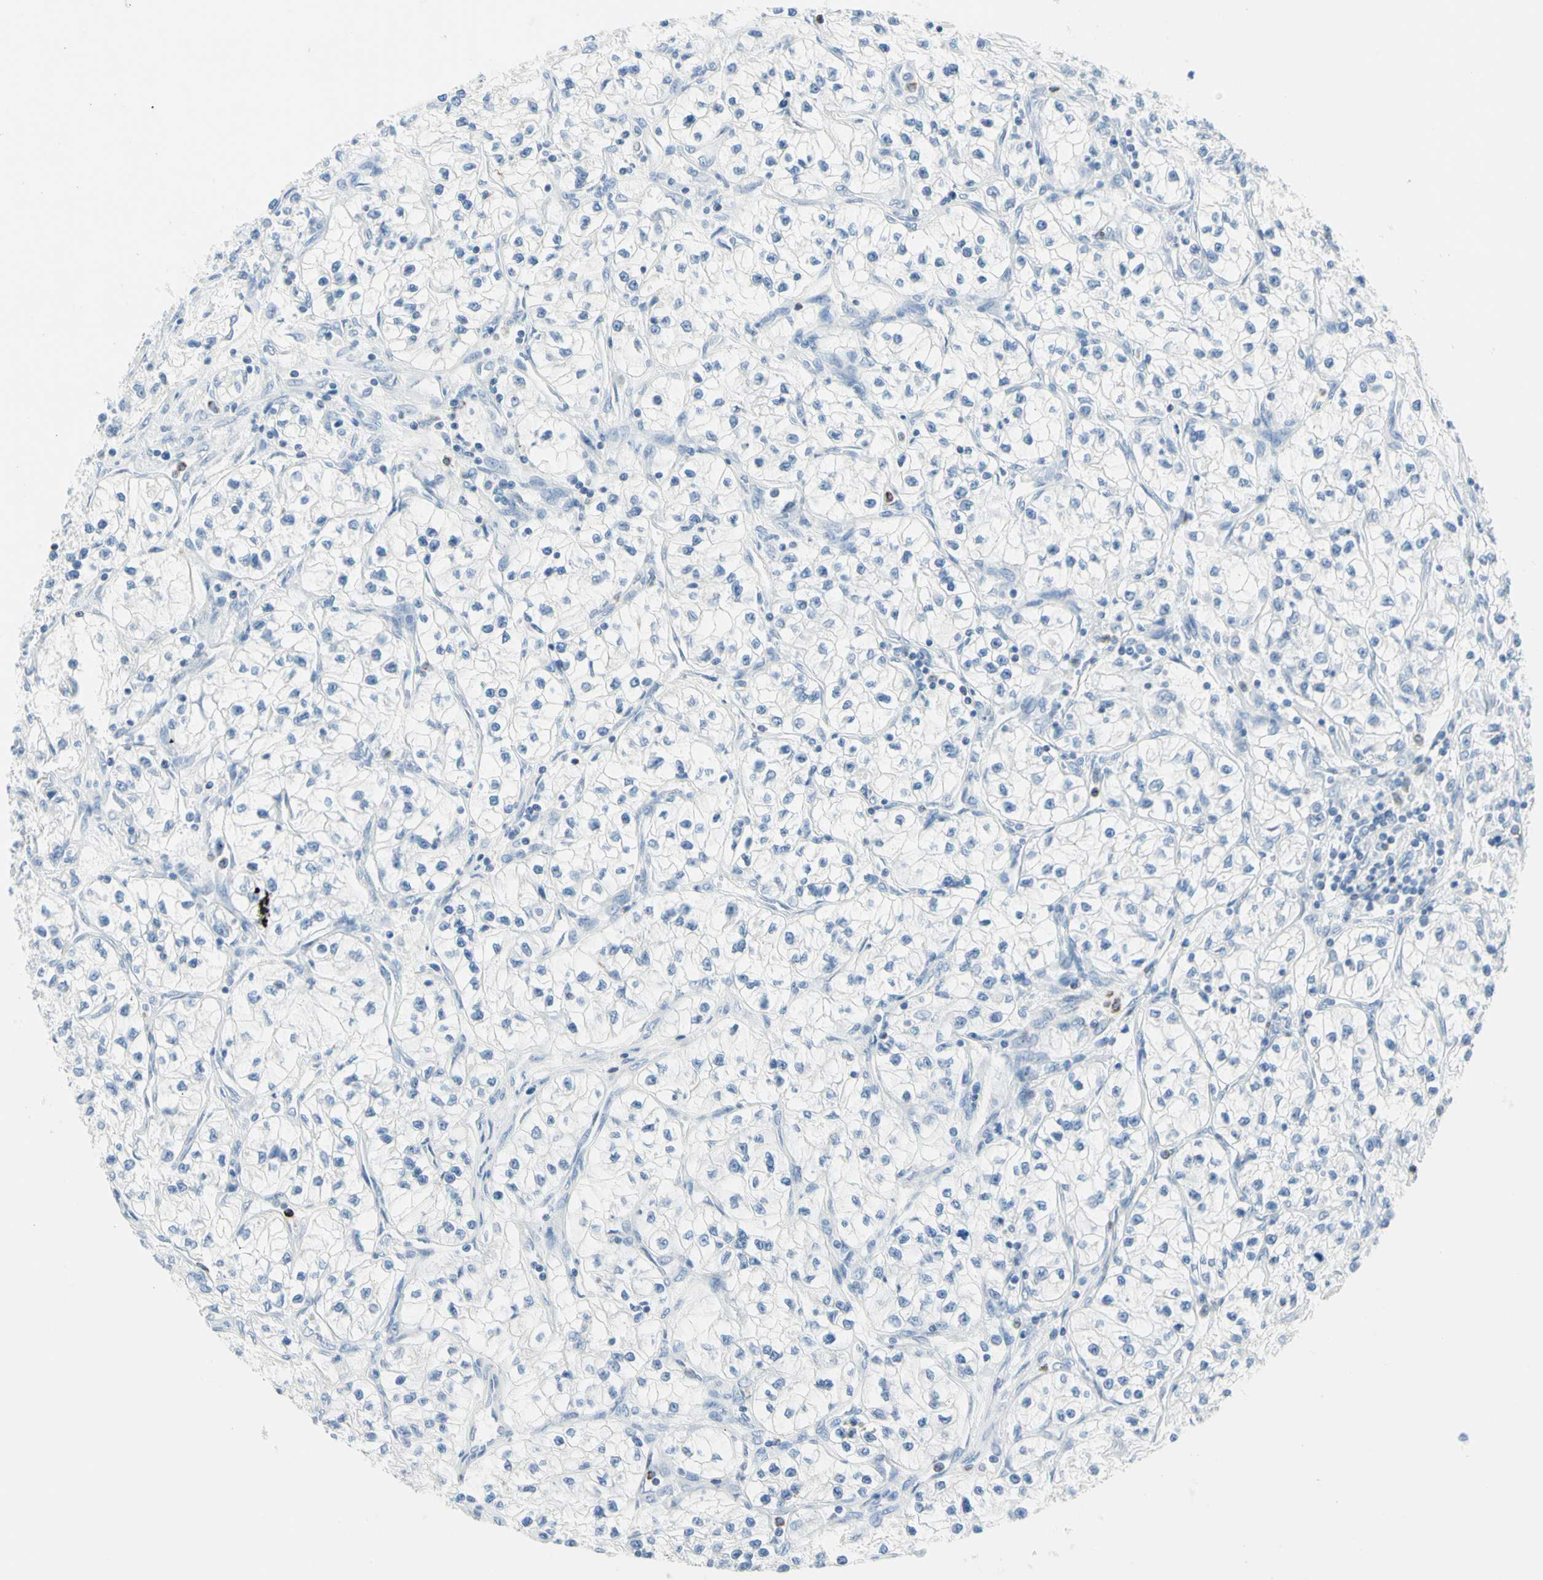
{"staining": {"intensity": "negative", "quantity": "none", "location": "none"}, "tissue": "renal cancer", "cell_type": "Tumor cells", "image_type": "cancer", "snomed": [{"axis": "morphology", "description": "Adenocarcinoma, NOS"}, {"axis": "topography", "description": "Kidney"}], "caption": "The histopathology image exhibits no significant staining in tumor cells of renal adenocarcinoma.", "gene": "CYSLTR1", "patient": {"sex": "female", "age": 57}}